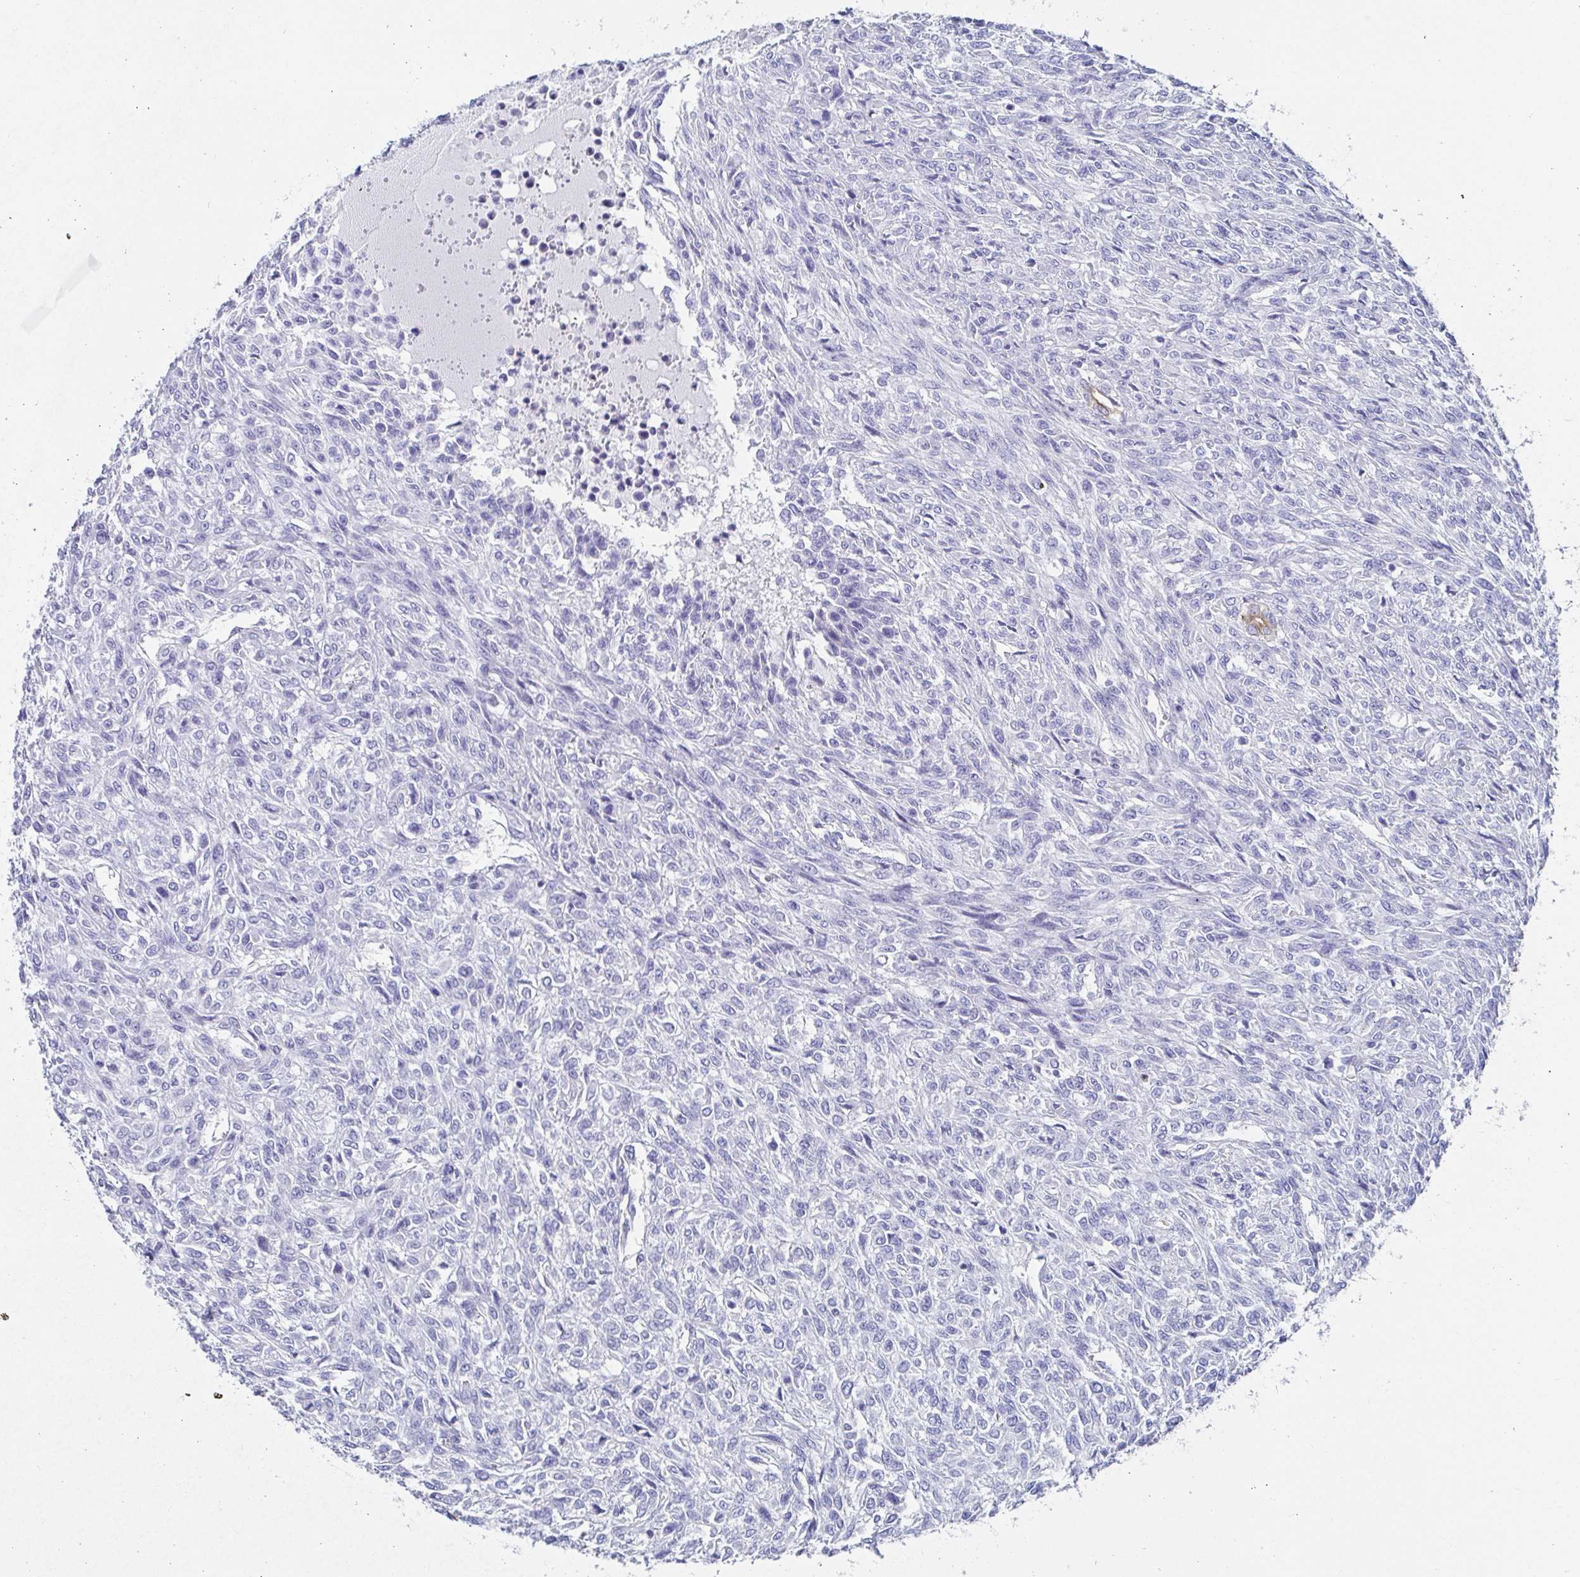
{"staining": {"intensity": "negative", "quantity": "none", "location": "none"}, "tissue": "renal cancer", "cell_type": "Tumor cells", "image_type": "cancer", "snomed": [{"axis": "morphology", "description": "Adenocarcinoma, NOS"}, {"axis": "topography", "description": "Kidney"}], "caption": "Protein analysis of renal cancer (adenocarcinoma) demonstrates no significant expression in tumor cells.", "gene": "CLDN8", "patient": {"sex": "male", "age": 58}}